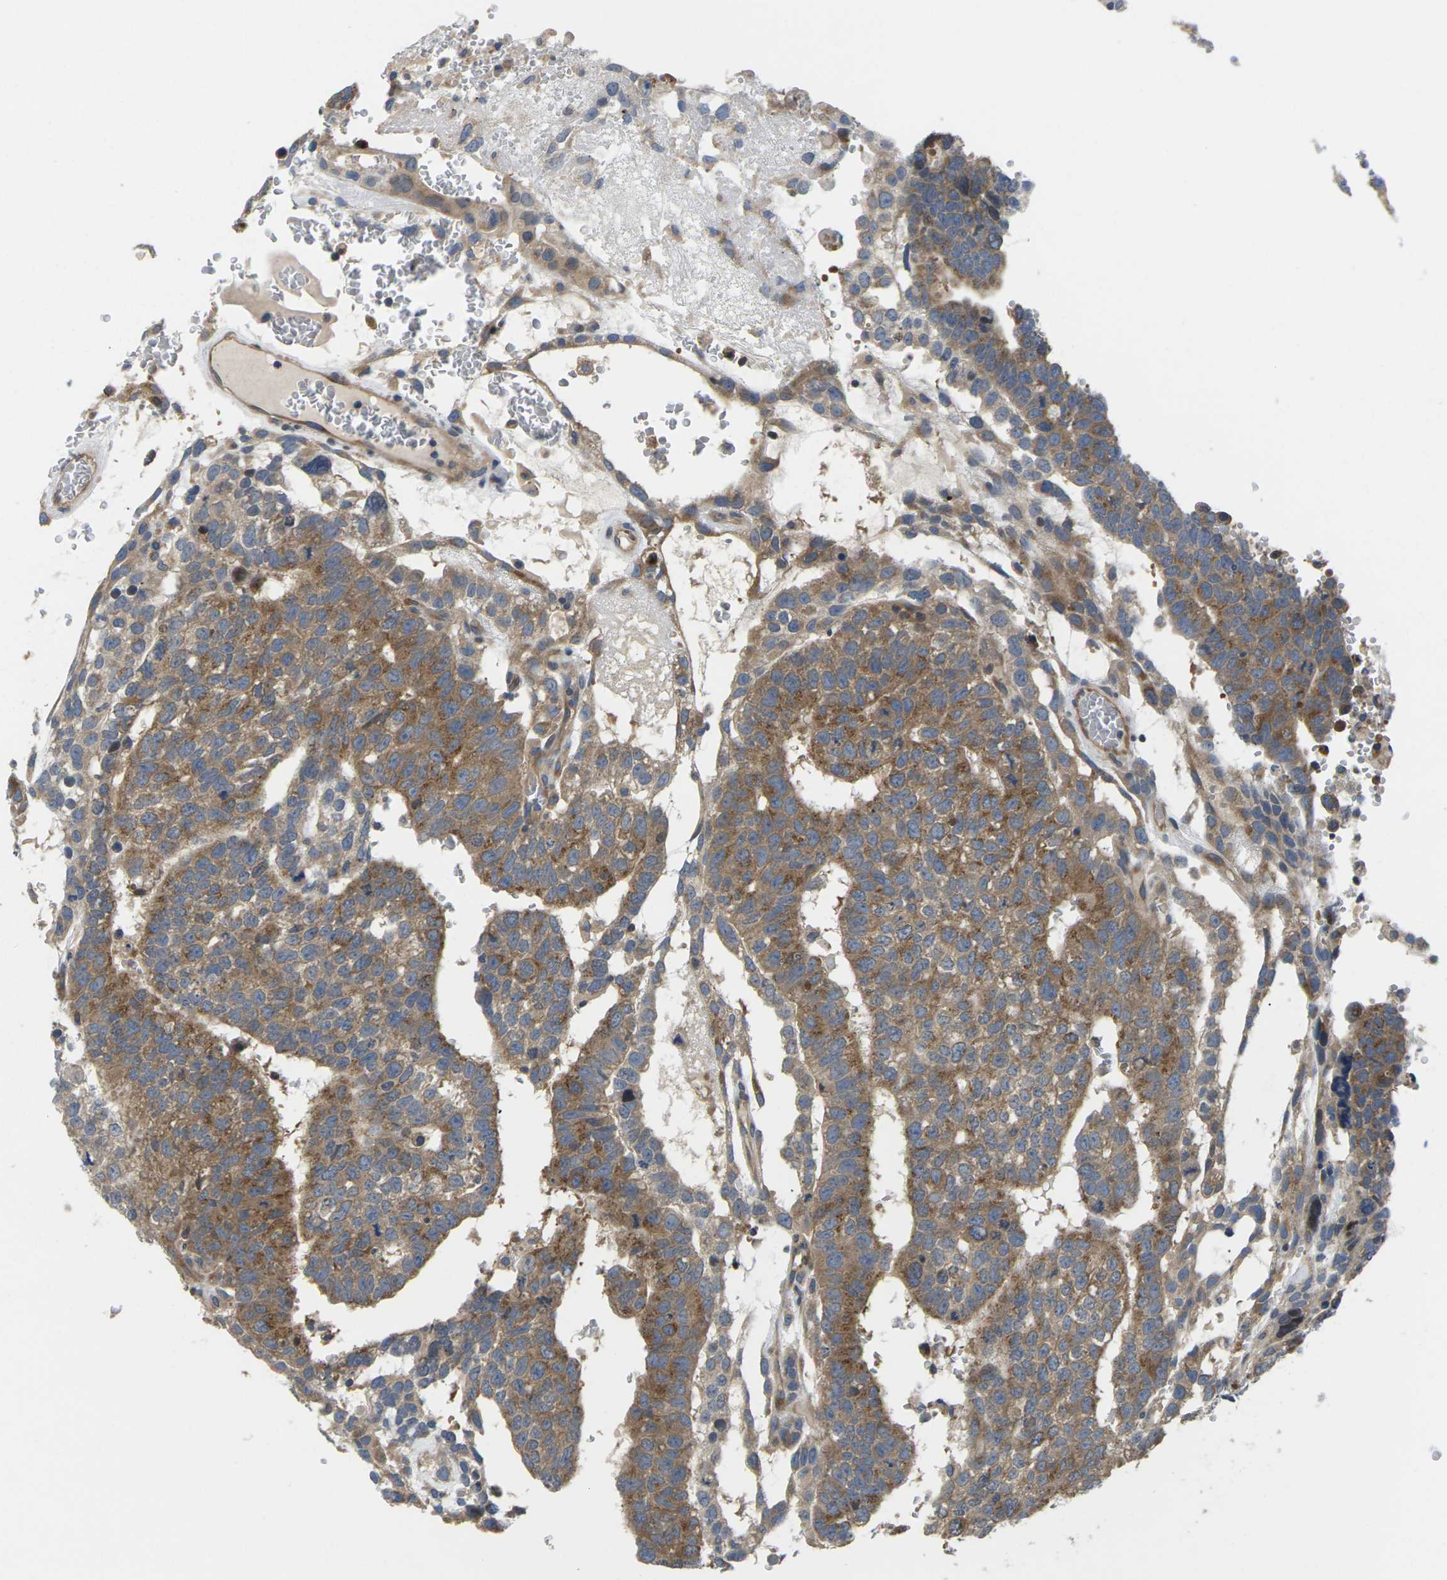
{"staining": {"intensity": "moderate", "quantity": ">75%", "location": "cytoplasmic/membranous"}, "tissue": "testis cancer", "cell_type": "Tumor cells", "image_type": "cancer", "snomed": [{"axis": "morphology", "description": "Seminoma, NOS"}, {"axis": "morphology", "description": "Carcinoma, Embryonal, NOS"}, {"axis": "topography", "description": "Testis"}], "caption": "Embryonal carcinoma (testis) was stained to show a protein in brown. There is medium levels of moderate cytoplasmic/membranous expression in about >75% of tumor cells.", "gene": "TMCC2", "patient": {"sex": "male", "age": 52}}